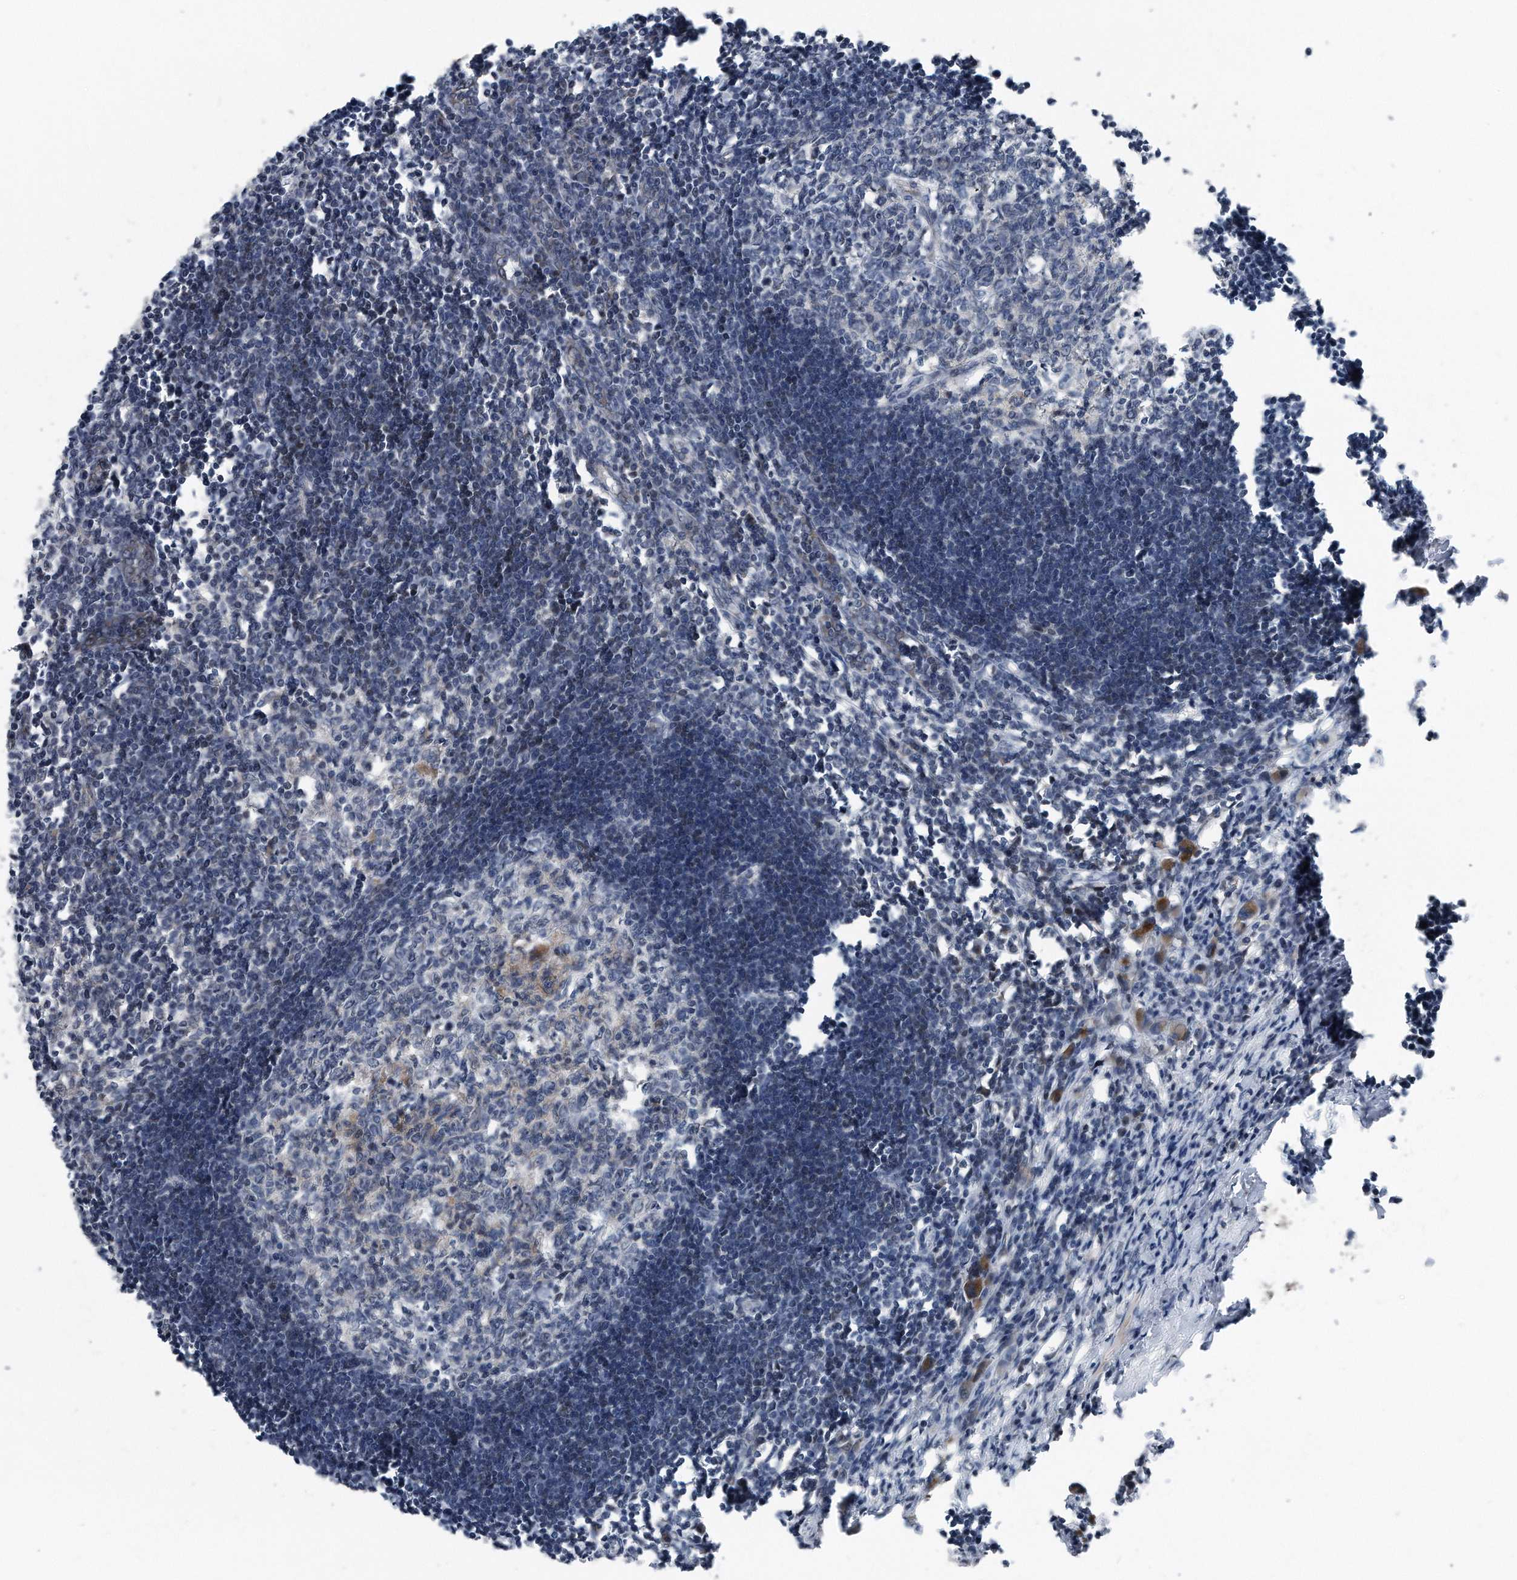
{"staining": {"intensity": "moderate", "quantity": "<25%", "location": "cytoplasmic/membranous"}, "tissue": "lymph node", "cell_type": "Germinal center cells", "image_type": "normal", "snomed": [{"axis": "morphology", "description": "Normal tissue, NOS"}, {"axis": "morphology", "description": "Malignant melanoma, Metastatic site"}, {"axis": "topography", "description": "Lymph node"}], "caption": "Lymph node stained with DAB immunohistochemistry (IHC) displays low levels of moderate cytoplasmic/membranous staining in about <25% of germinal center cells. The protein is shown in brown color, while the nuclei are stained blue.", "gene": "DST", "patient": {"sex": "male", "age": 41}}